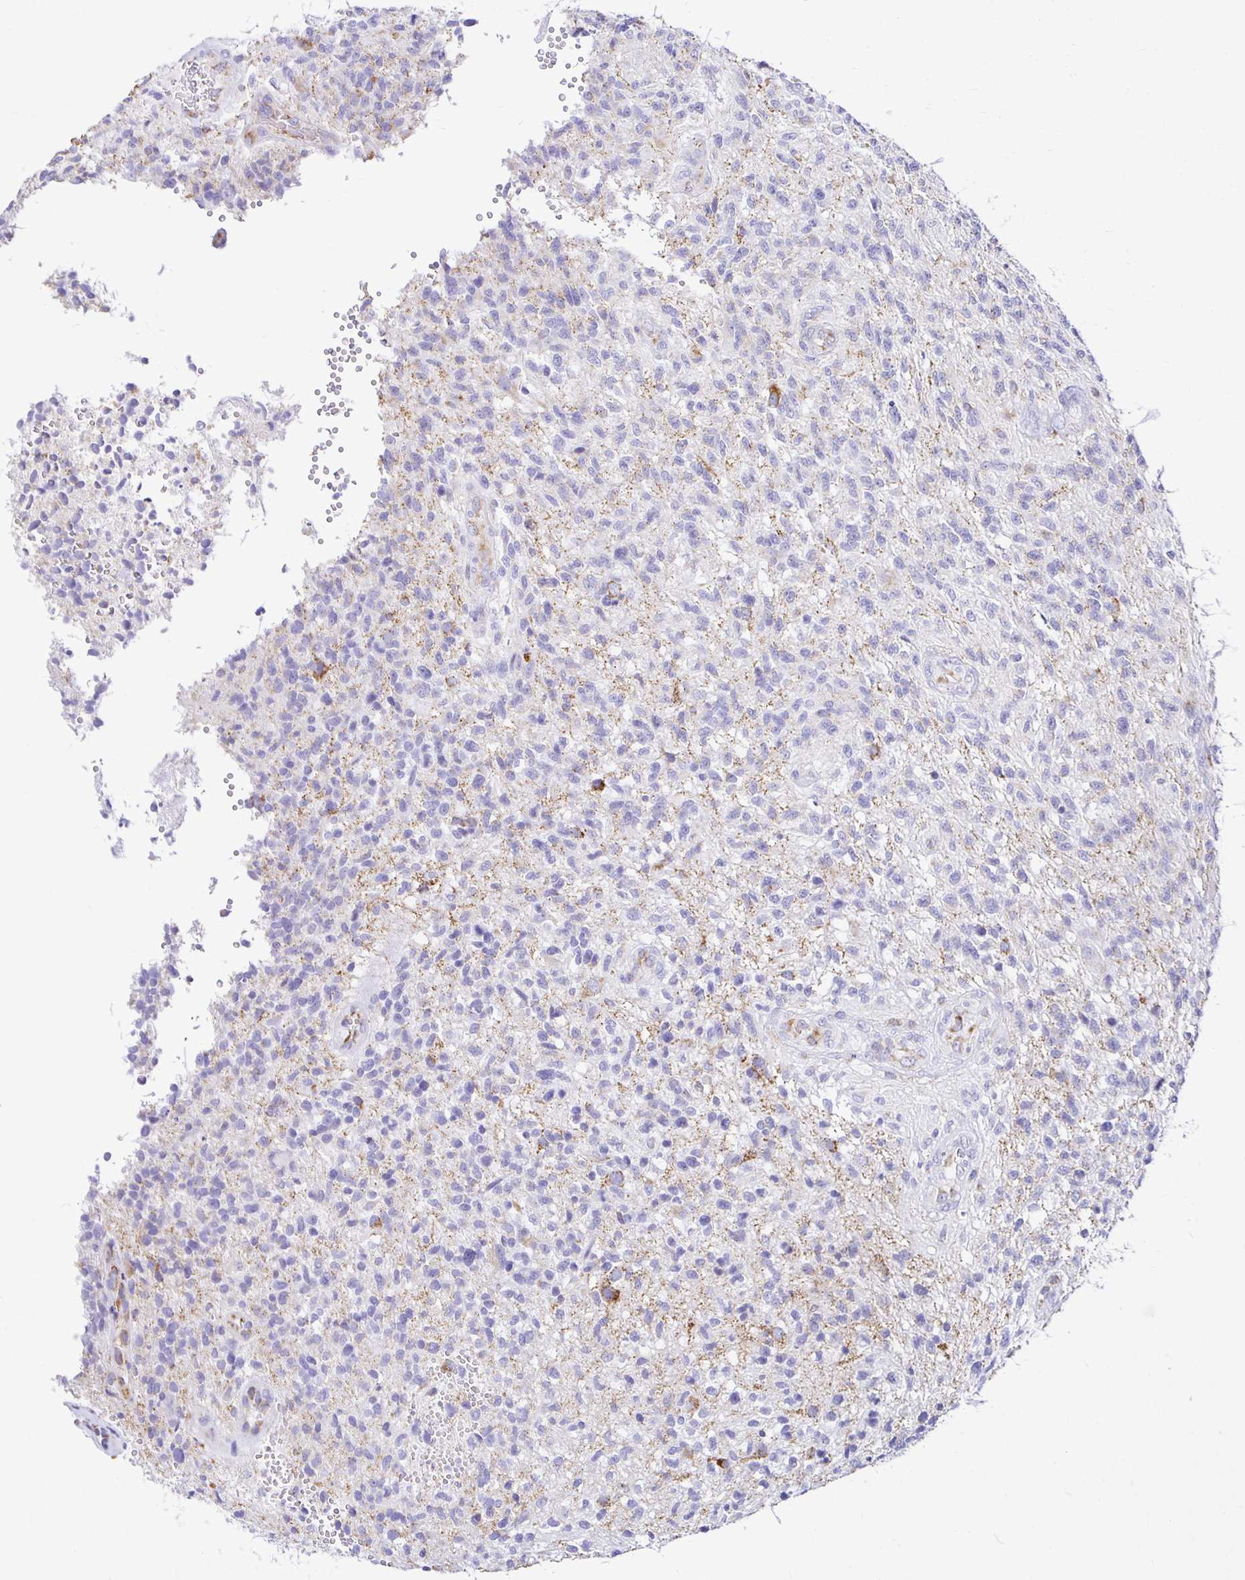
{"staining": {"intensity": "negative", "quantity": "none", "location": "none"}, "tissue": "glioma", "cell_type": "Tumor cells", "image_type": "cancer", "snomed": [{"axis": "morphology", "description": "Glioma, malignant, High grade"}, {"axis": "topography", "description": "Brain"}], "caption": "Immunohistochemistry of human malignant high-grade glioma demonstrates no expression in tumor cells.", "gene": "PLAAT2", "patient": {"sex": "male", "age": 56}}